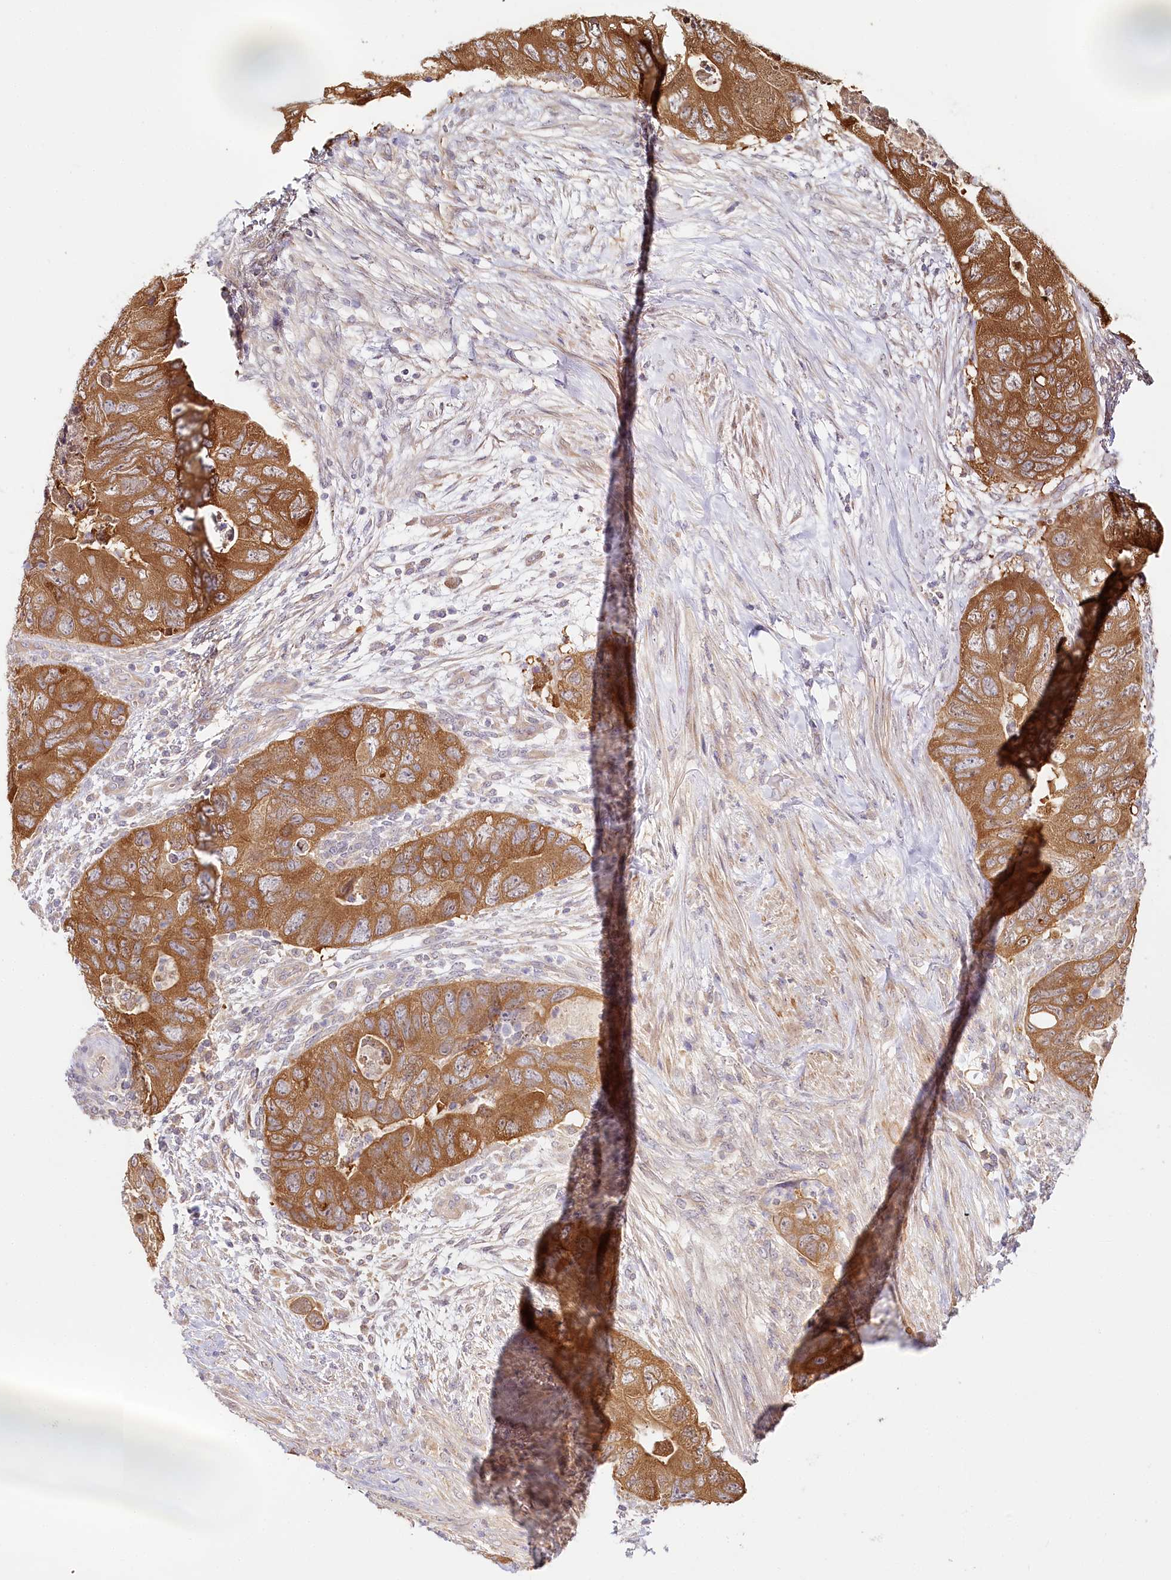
{"staining": {"intensity": "moderate", "quantity": ">75%", "location": "cytoplasmic/membranous"}, "tissue": "colorectal cancer", "cell_type": "Tumor cells", "image_type": "cancer", "snomed": [{"axis": "morphology", "description": "Adenocarcinoma, NOS"}, {"axis": "topography", "description": "Rectum"}], "caption": "A brown stain shows moderate cytoplasmic/membranous staining of a protein in human colorectal adenocarcinoma tumor cells.", "gene": "INPP4B", "patient": {"sex": "male", "age": 63}}